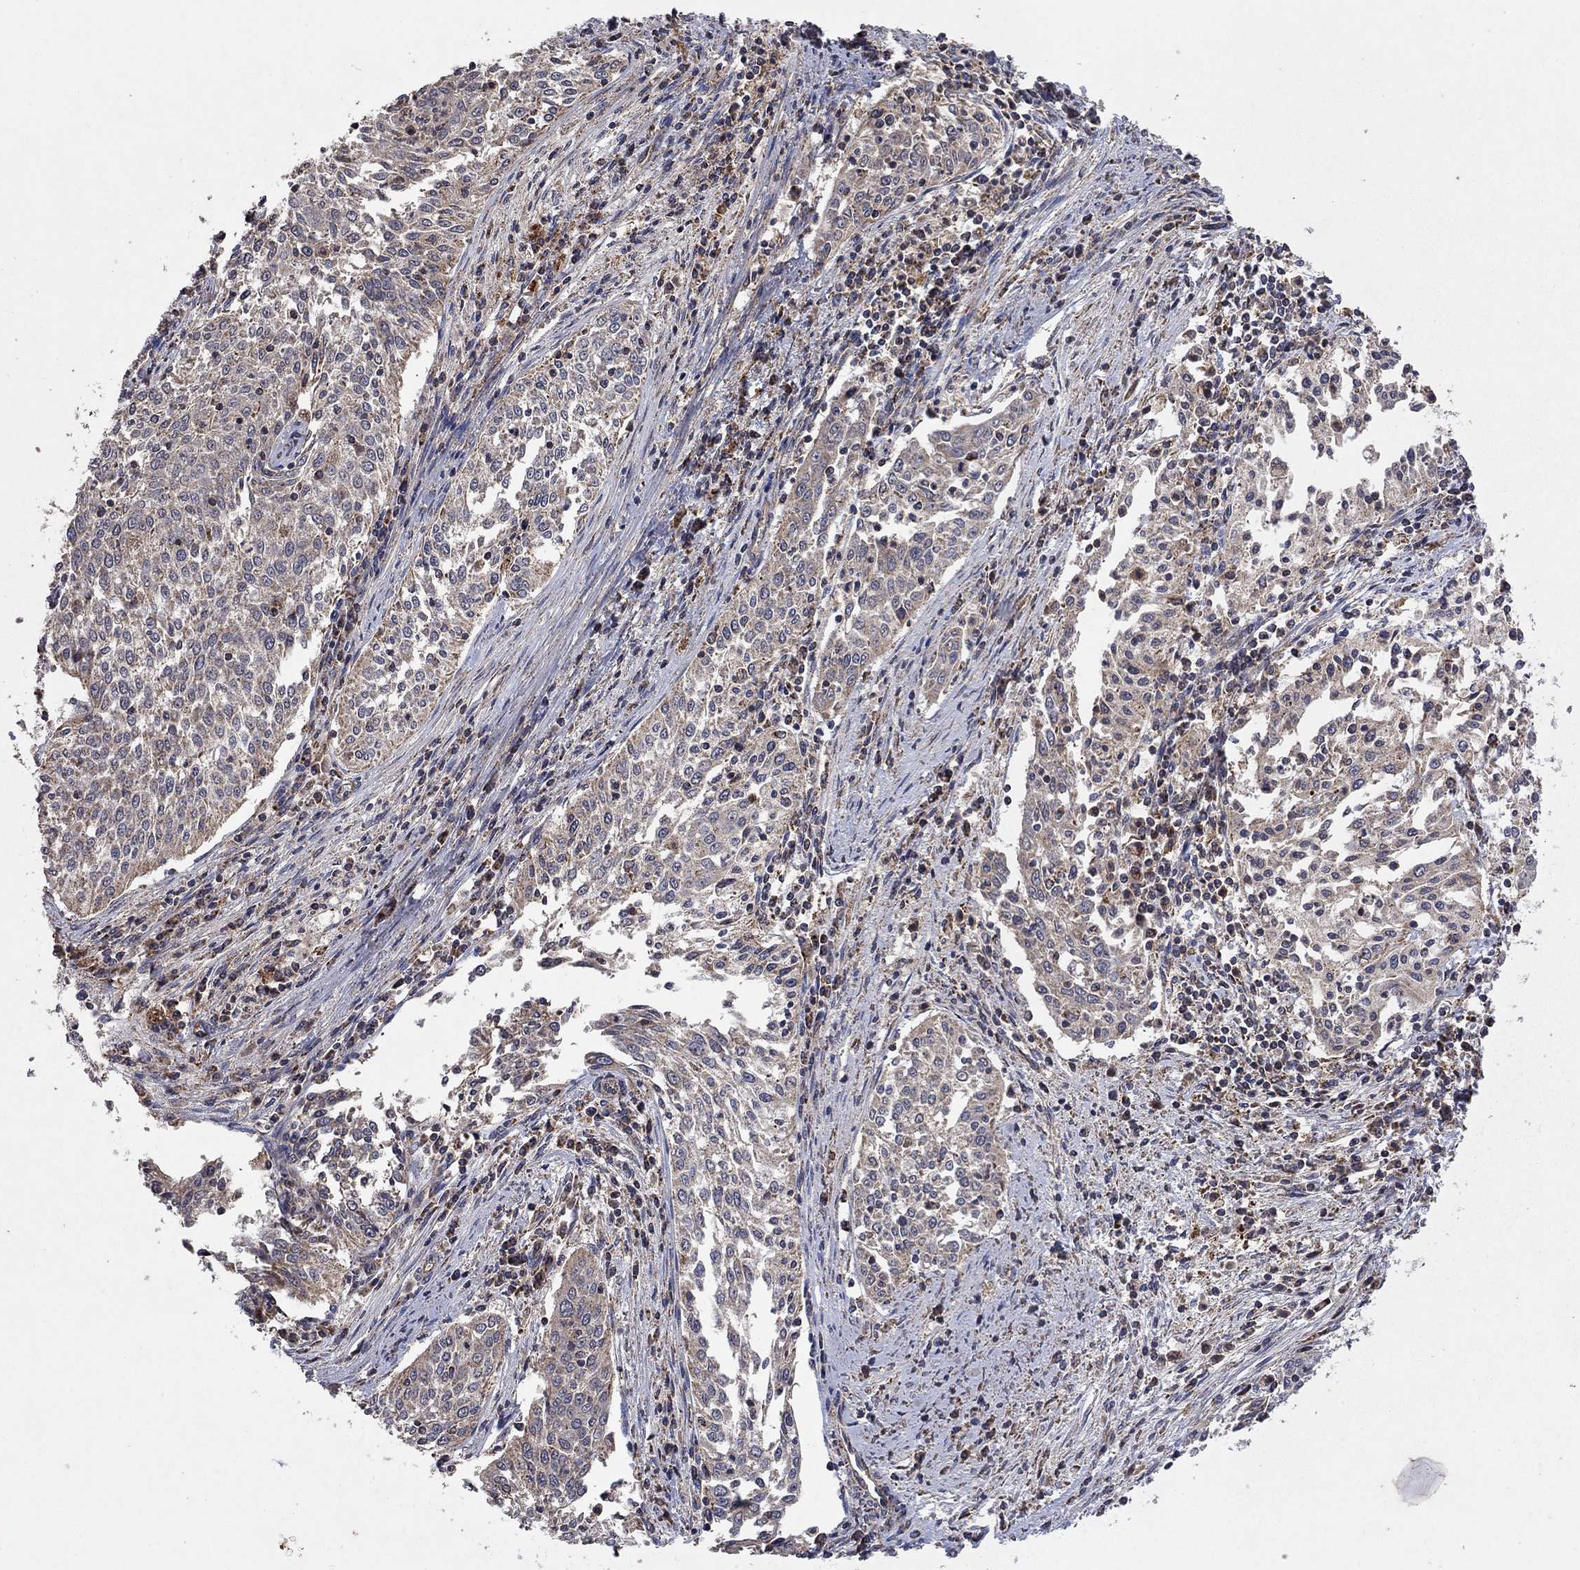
{"staining": {"intensity": "weak", "quantity": "25%-75%", "location": "cytoplasmic/membranous"}, "tissue": "cervical cancer", "cell_type": "Tumor cells", "image_type": "cancer", "snomed": [{"axis": "morphology", "description": "Squamous cell carcinoma, NOS"}, {"axis": "topography", "description": "Cervix"}], "caption": "IHC image of neoplastic tissue: cervical cancer (squamous cell carcinoma) stained using immunohistochemistry (IHC) displays low levels of weak protein expression localized specifically in the cytoplasmic/membranous of tumor cells, appearing as a cytoplasmic/membranous brown color.", "gene": "DPH1", "patient": {"sex": "female", "age": 41}}